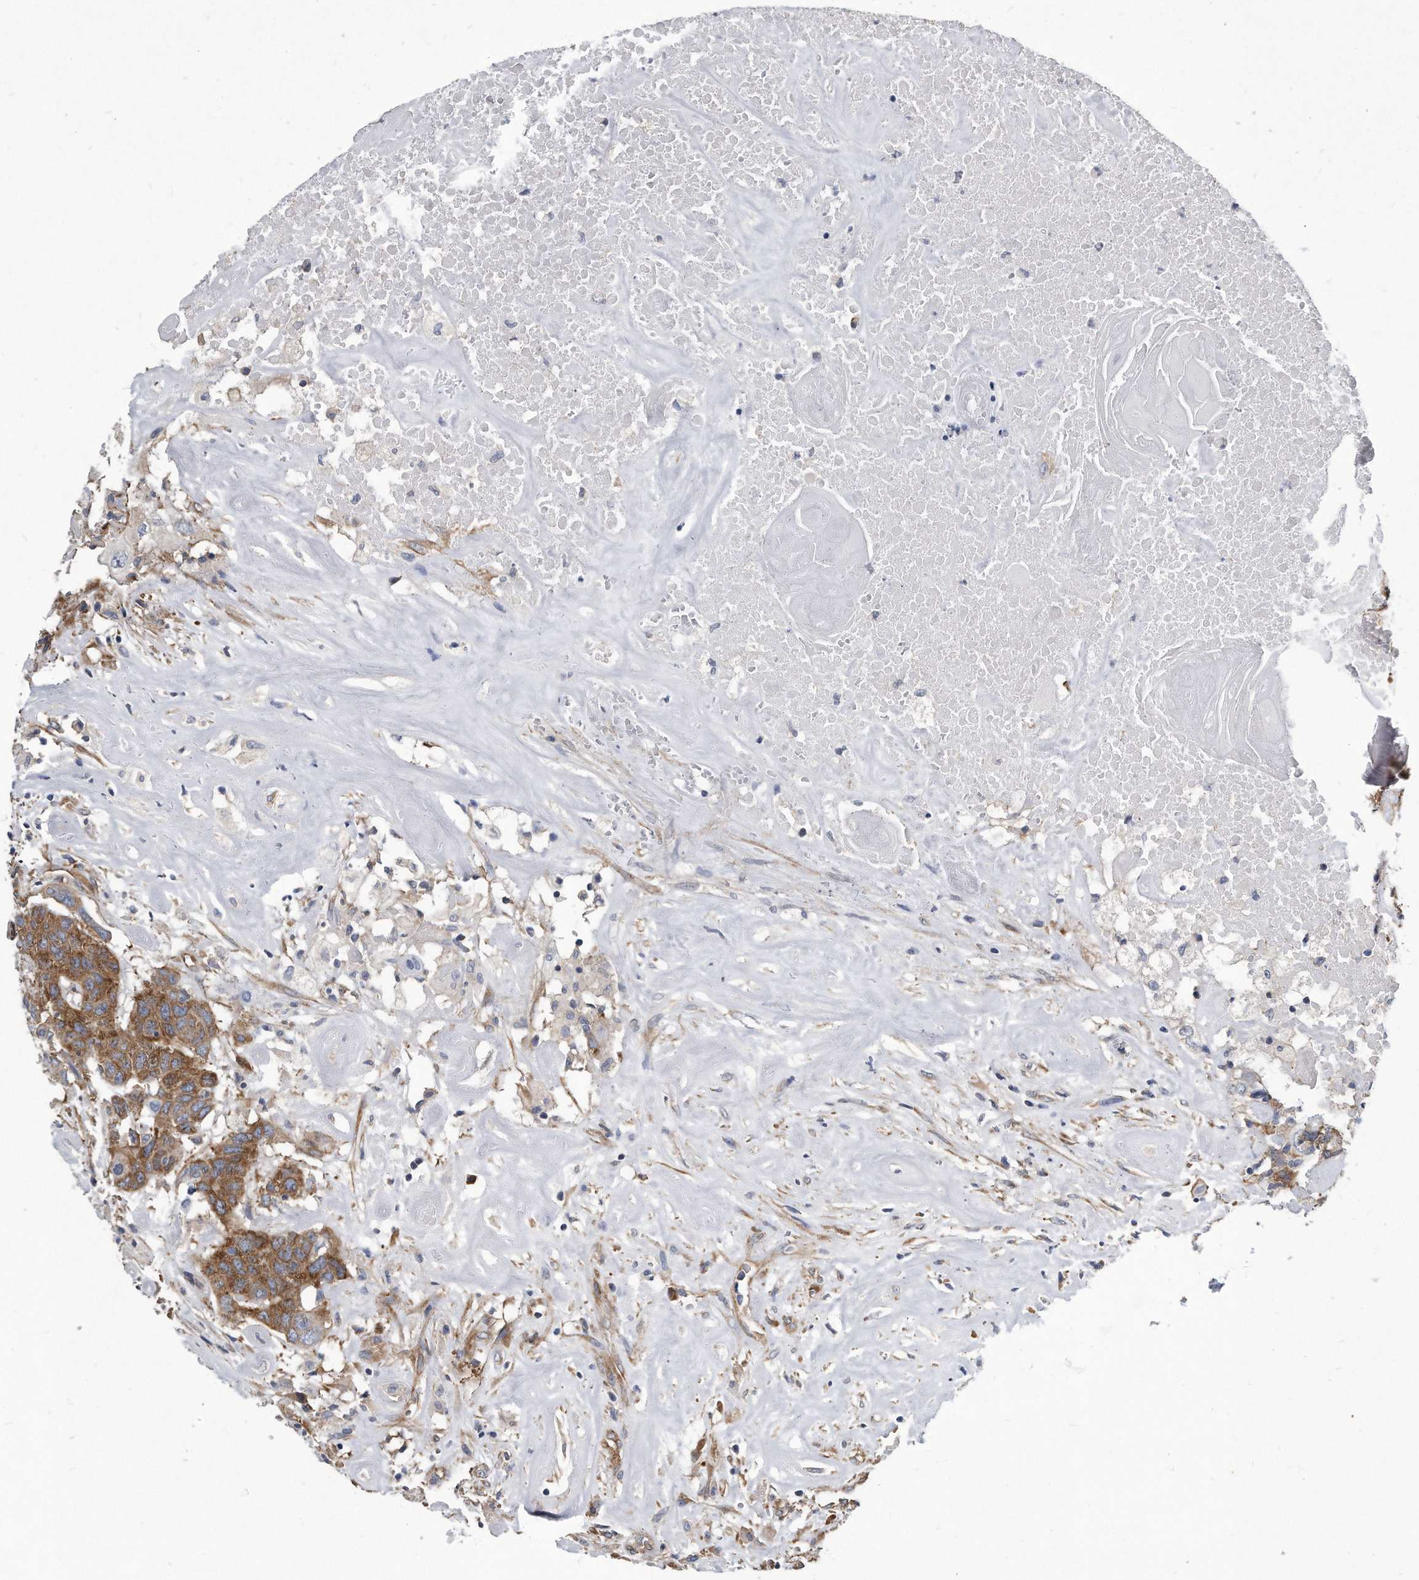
{"staining": {"intensity": "moderate", "quantity": ">75%", "location": "cytoplasmic/membranous"}, "tissue": "head and neck cancer", "cell_type": "Tumor cells", "image_type": "cancer", "snomed": [{"axis": "morphology", "description": "Squamous cell carcinoma, NOS"}, {"axis": "topography", "description": "Head-Neck"}], "caption": "Head and neck squamous cell carcinoma was stained to show a protein in brown. There is medium levels of moderate cytoplasmic/membranous positivity in approximately >75% of tumor cells.", "gene": "EIF2B4", "patient": {"sex": "male", "age": 66}}